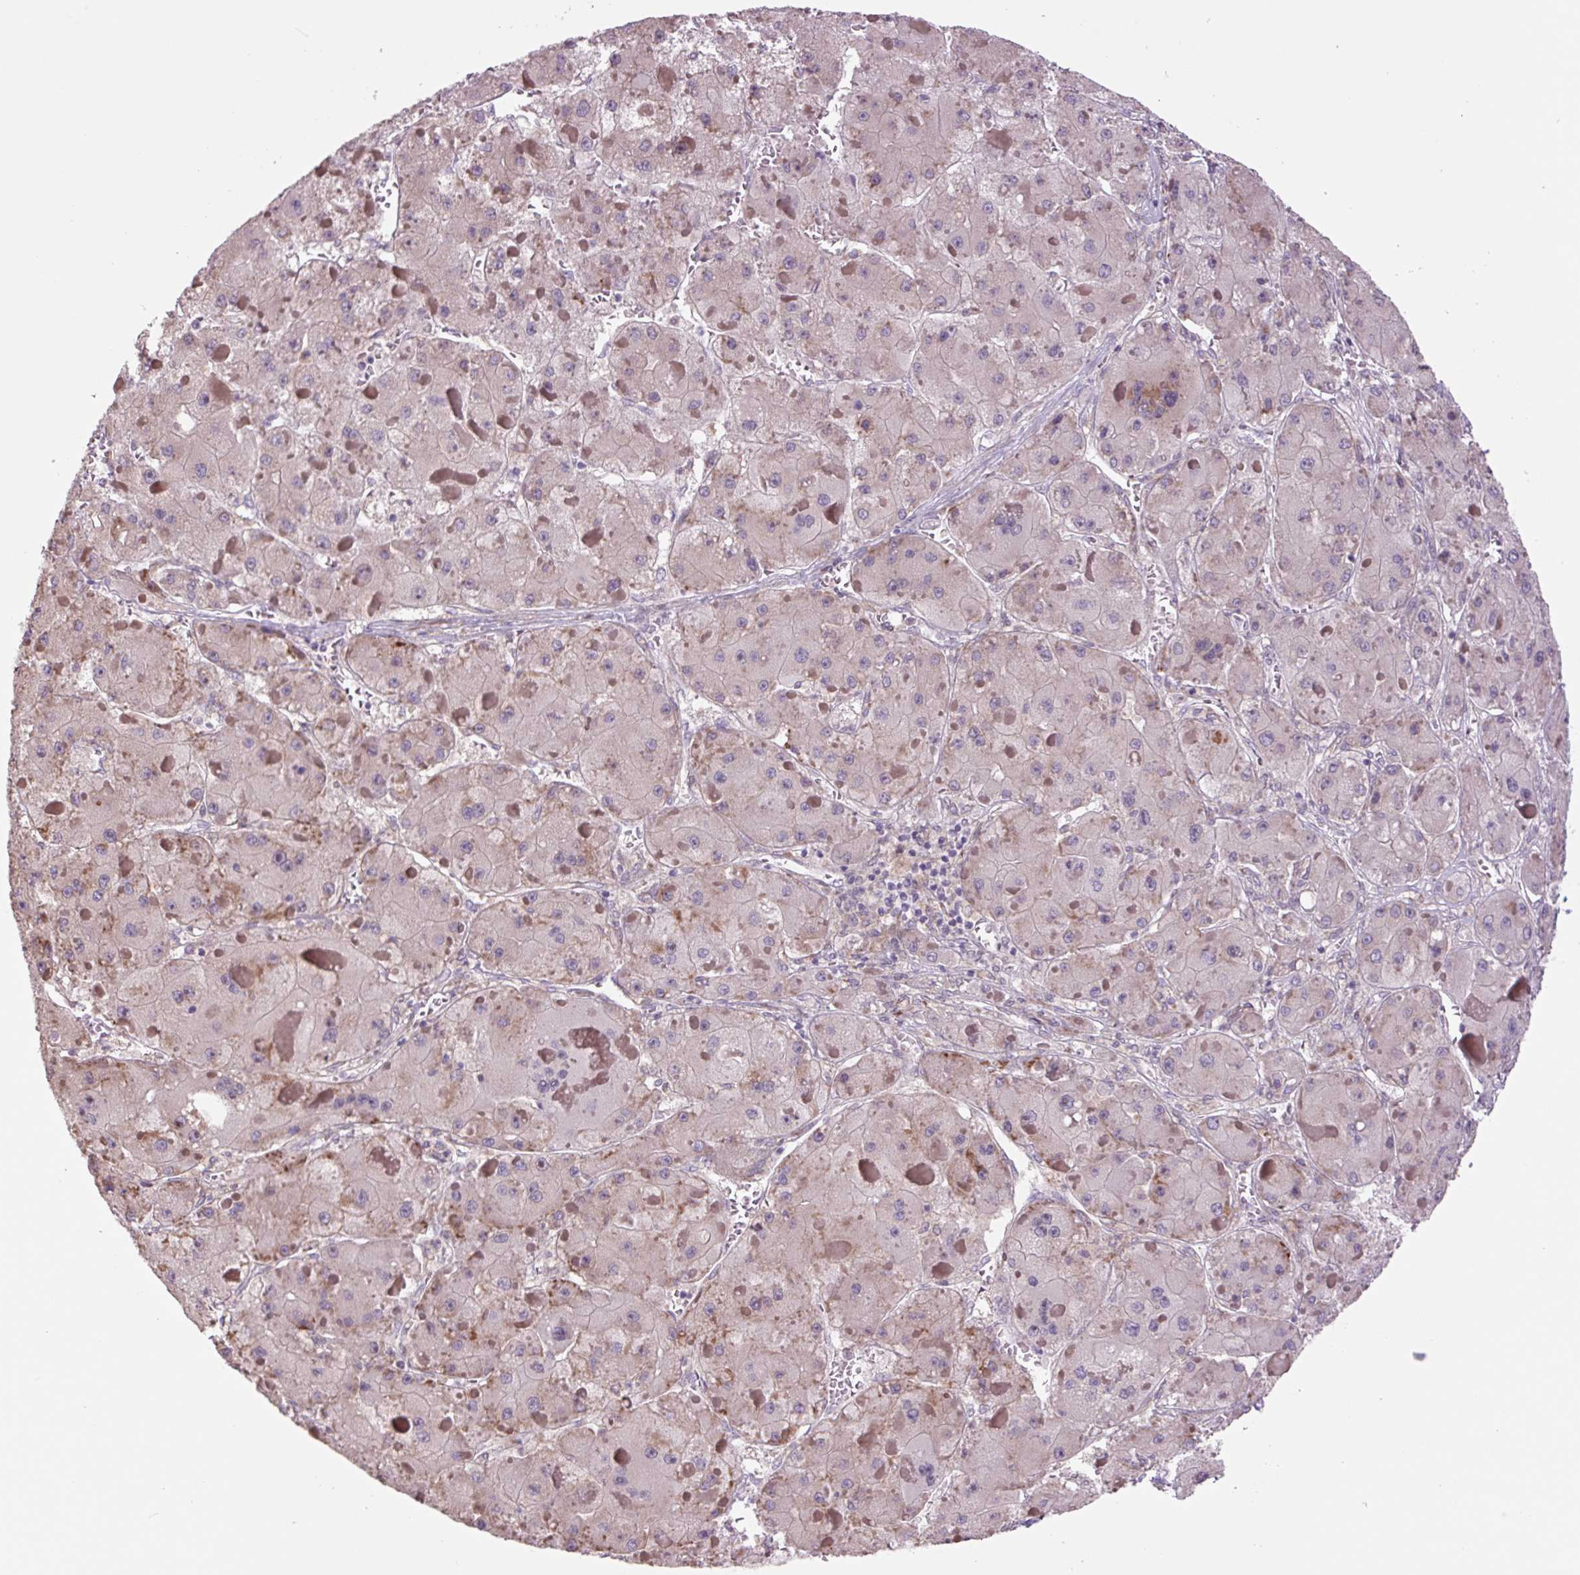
{"staining": {"intensity": "negative", "quantity": "none", "location": "none"}, "tissue": "liver cancer", "cell_type": "Tumor cells", "image_type": "cancer", "snomed": [{"axis": "morphology", "description": "Carcinoma, Hepatocellular, NOS"}, {"axis": "topography", "description": "Liver"}], "caption": "Tumor cells show no significant expression in liver cancer (hepatocellular carcinoma).", "gene": "PLA2G4A", "patient": {"sex": "female", "age": 73}}